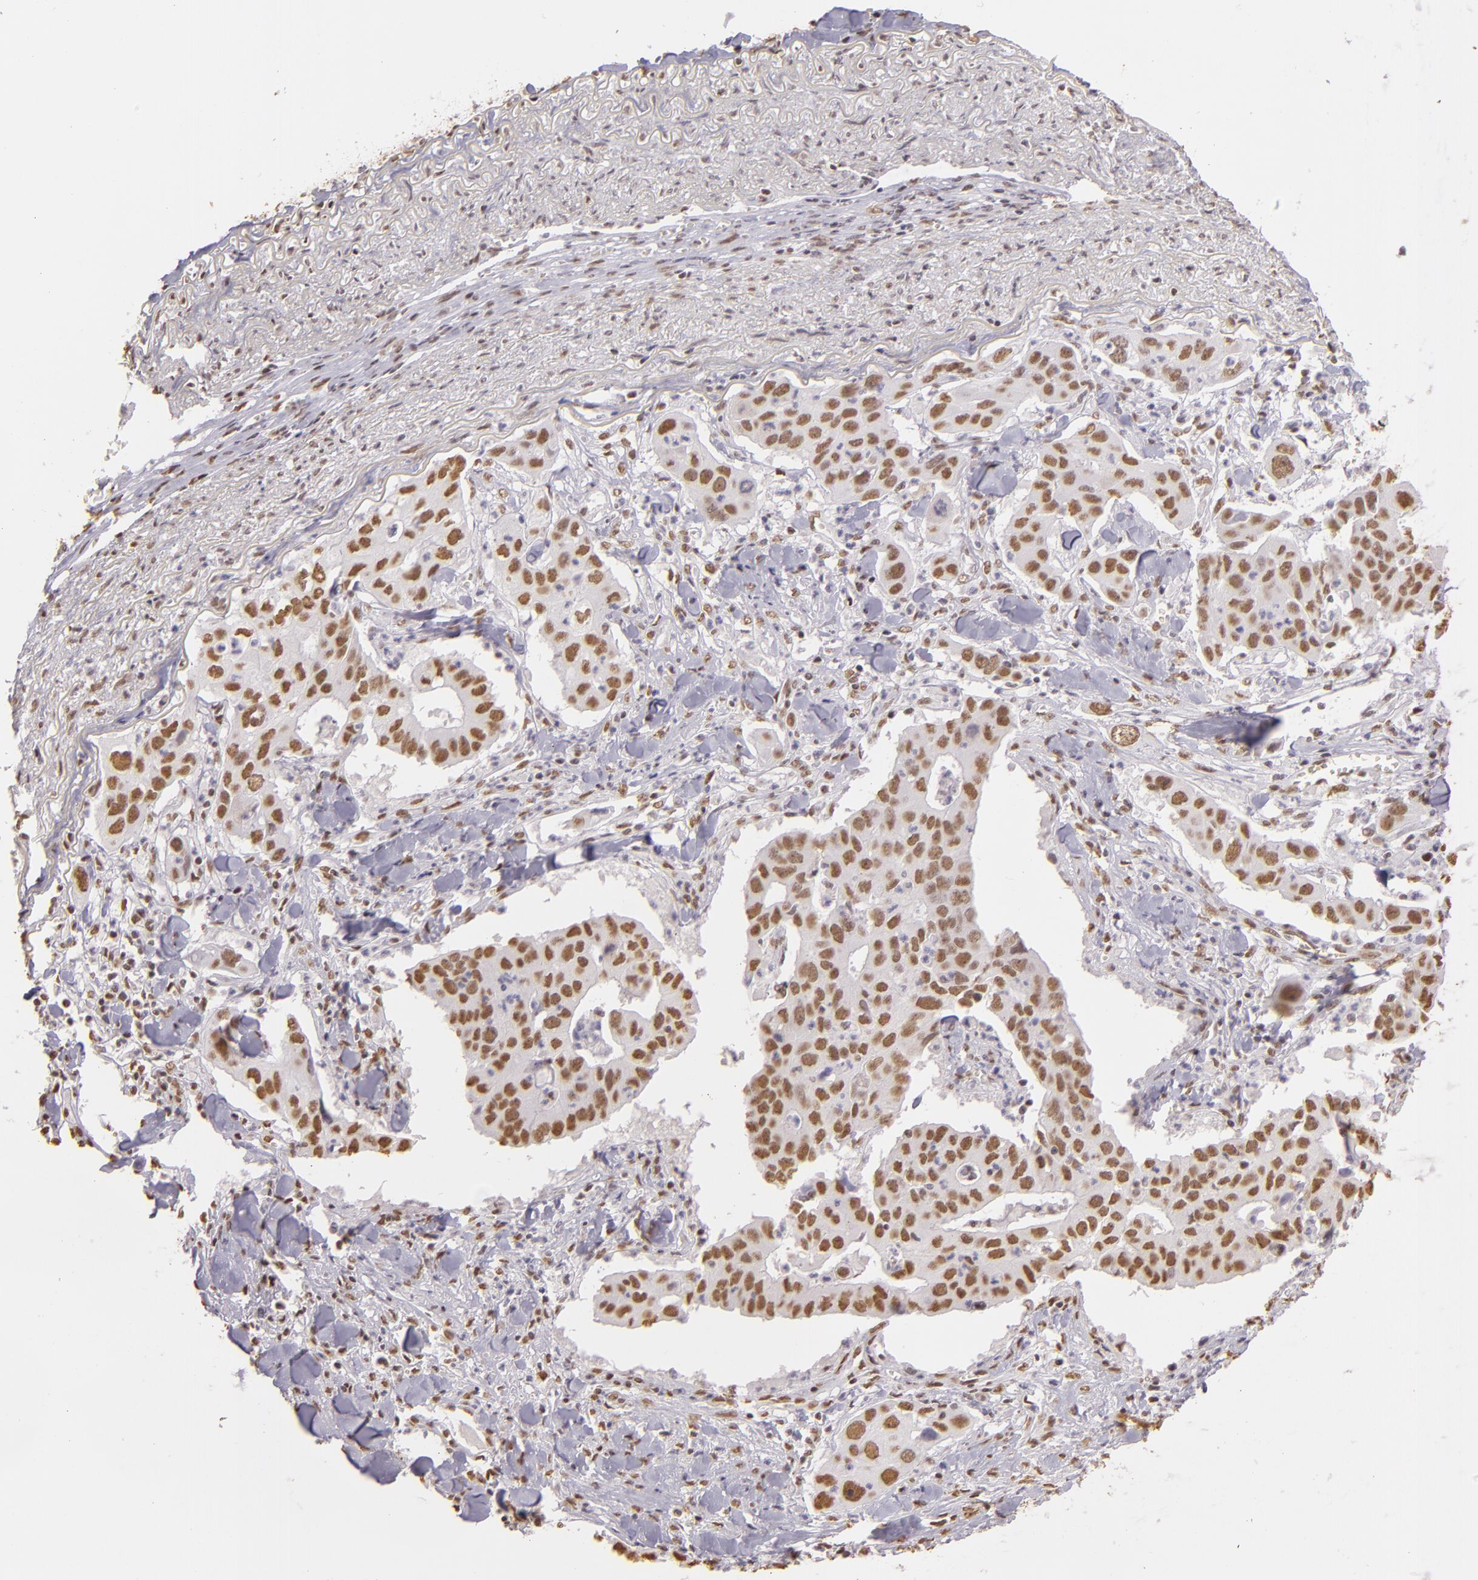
{"staining": {"intensity": "moderate", "quantity": ">75%", "location": "nuclear"}, "tissue": "lung cancer", "cell_type": "Tumor cells", "image_type": "cancer", "snomed": [{"axis": "morphology", "description": "Adenocarcinoma, NOS"}, {"axis": "topography", "description": "Lung"}], "caption": "High-power microscopy captured an IHC histopathology image of adenocarcinoma (lung), revealing moderate nuclear staining in approximately >75% of tumor cells. (Stains: DAB in brown, nuclei in blue, Microscopy: brightfield microscopy at high magnification).", "gene": "PAPOLA", "patient": {"sex": "male", "age": 48}}